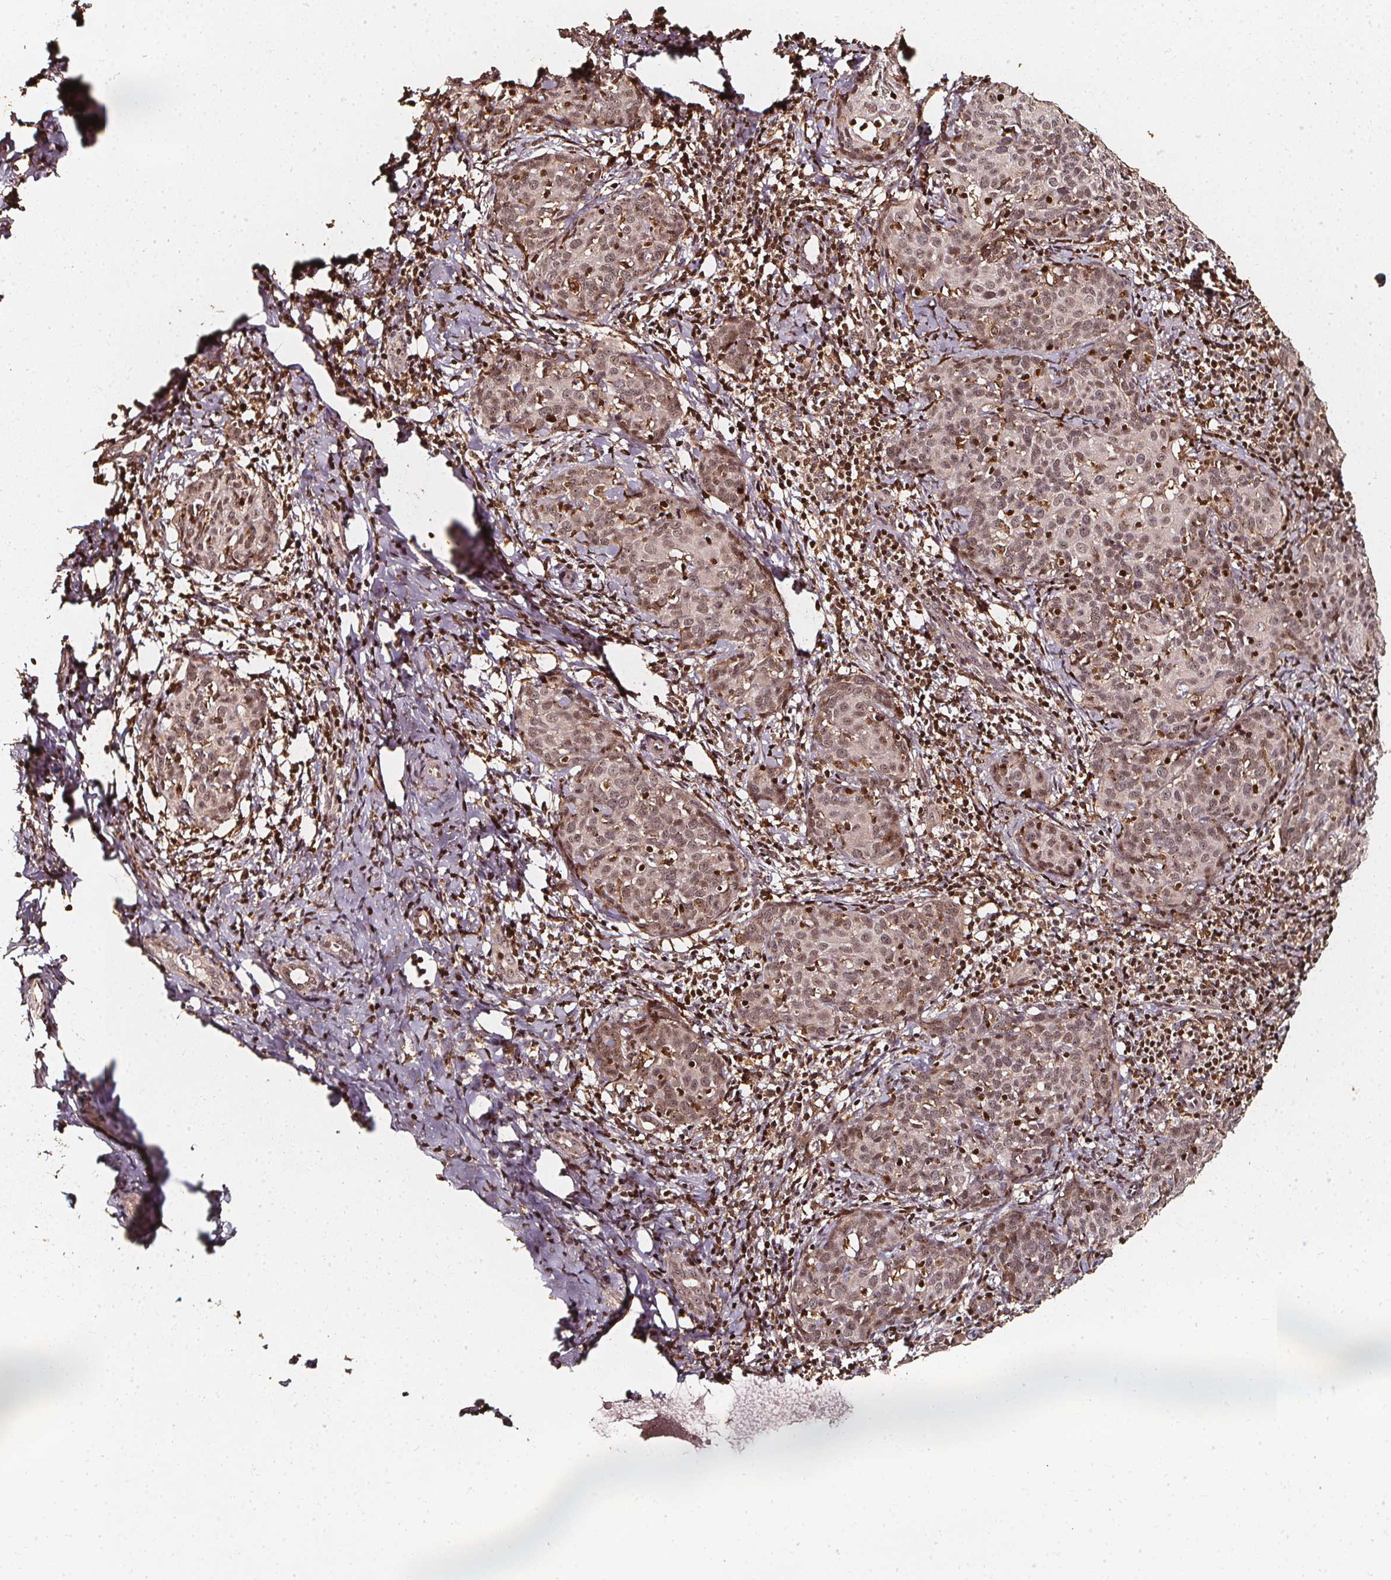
{"staining": {"intensity": "weak", "quantity": "25%-75%", "location": "nuclear"}, "tissue": "cervical cancer", "cell_type": "Tumor cells", "image_type": "cancer", "snomed": [{"axis": "morphology", "description": "Squamous cell carcinoma, NOS"}, {"axis": "topography", "description": "Cervix"}], "caption": "A brown stain shows weak nuclear staining of a protein in human cervical cancer (squamous cell carcinoma) tumor cells.", "gene": "EXOSC9", "patient": {"sex": "female", "age": 62}}